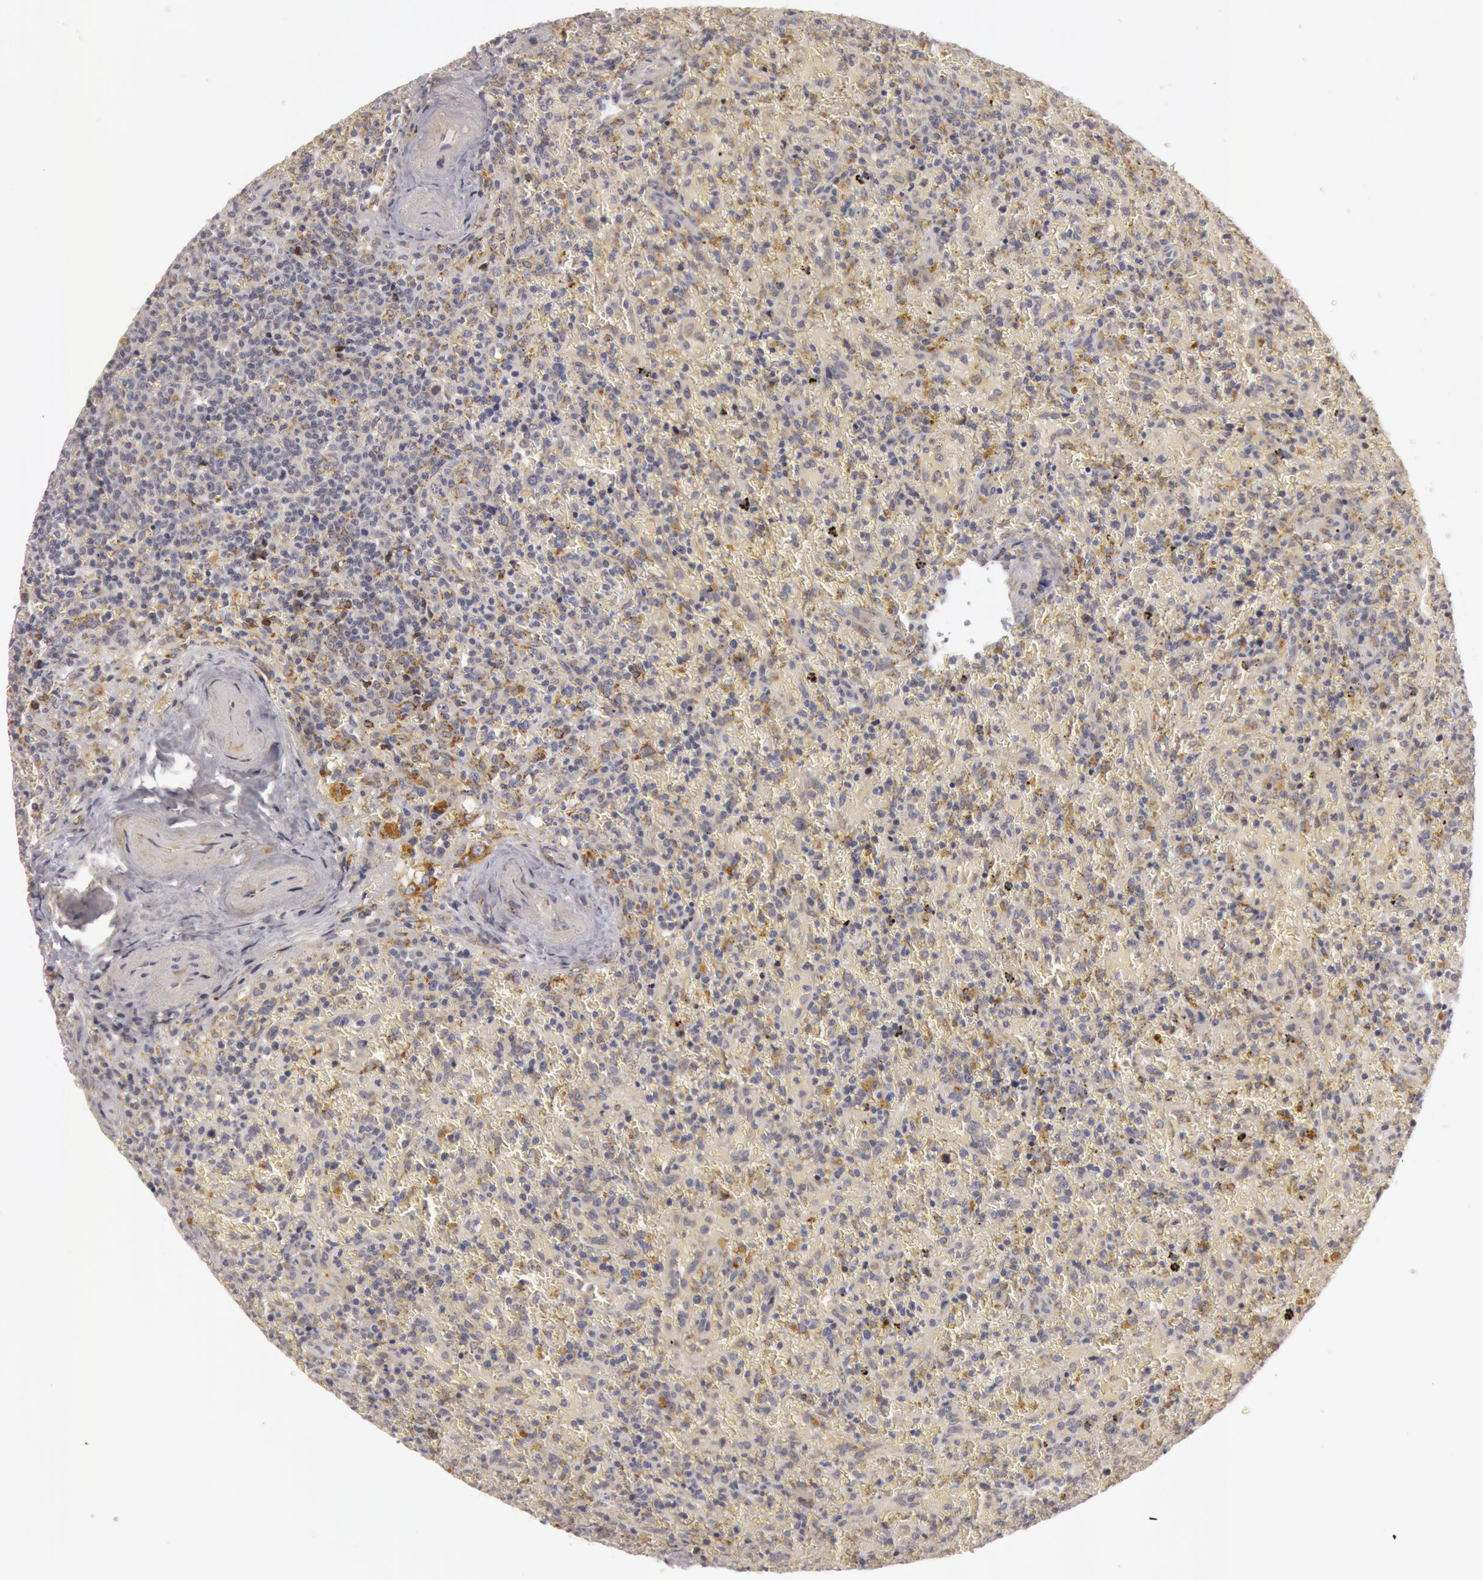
{"staining": {"intensity": "moderate", "quantity": ">75%", "location": "cytoplasmic/membranous"}, "tissue": "lymphoma", "cell_type": "Tumor cells", "image_type": "cancer", "snomed": [{"axis": "morphology", "description": "Malignant lymphoma, non-Hodgkin's type, High grade"}, {"axis": "topography", "description": "Spleen"}, {"axis": "topography", "description": "Lymph node"}], "caption": "There is medium levels of moderate cytoplasmic/membranous positivity in tumor cells of malignant lymphoma, non-Hodgkin's type (high-grade), as demonstrated by immunohistochemical staining (brown color).", "gene": "C7", "patient": {"sex": "female", "age": 70}}